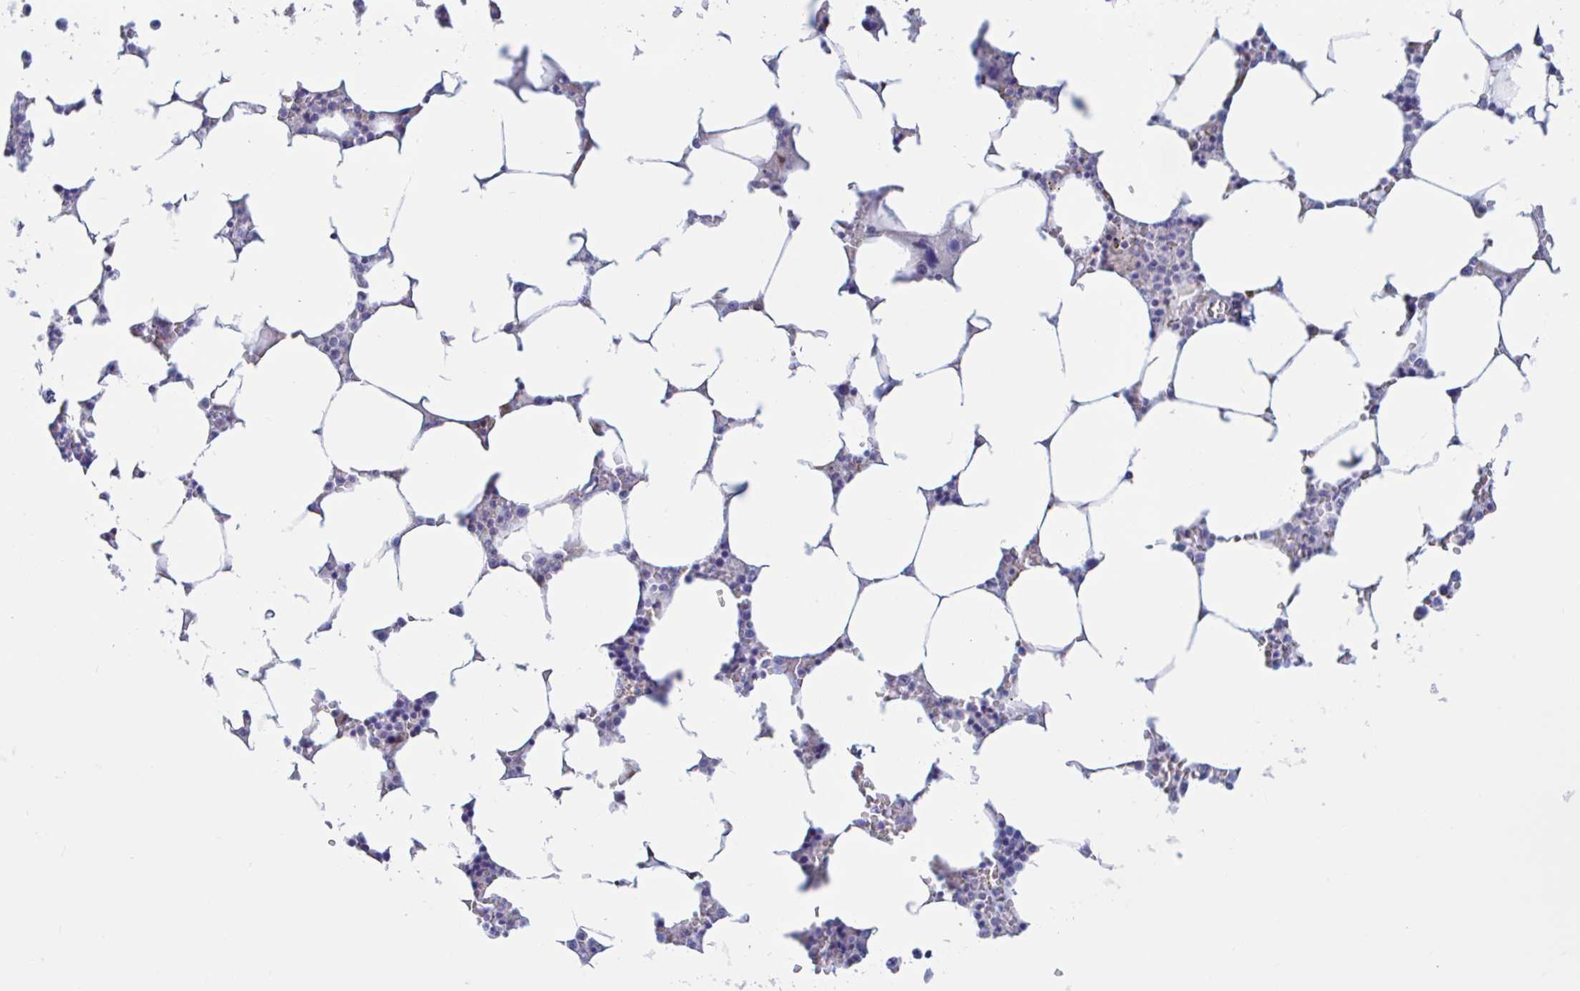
{"staining": {"intensity": "negative", "quantity": "none", "location": "none"}, "tissue": "bone marrow", "cell_type": "Hematopoietic cells", "image_type": "normal", "snomed": [{"axis": "morphology", "description": "Normal tissue, NOS"}, {"axis": "topography", "description": "Bone marrow"}], "caption": "A histopathology image of human bone marrow is negative for staining in hematopoietic cells. The staining is performed using DAB (3,3'-diaminobenzidine) brown chromogen with nuclei counter-stained in using hematoxylin.", "gene": "ENSG00000271254", "patient": {"sex": "male", "age": 64}}